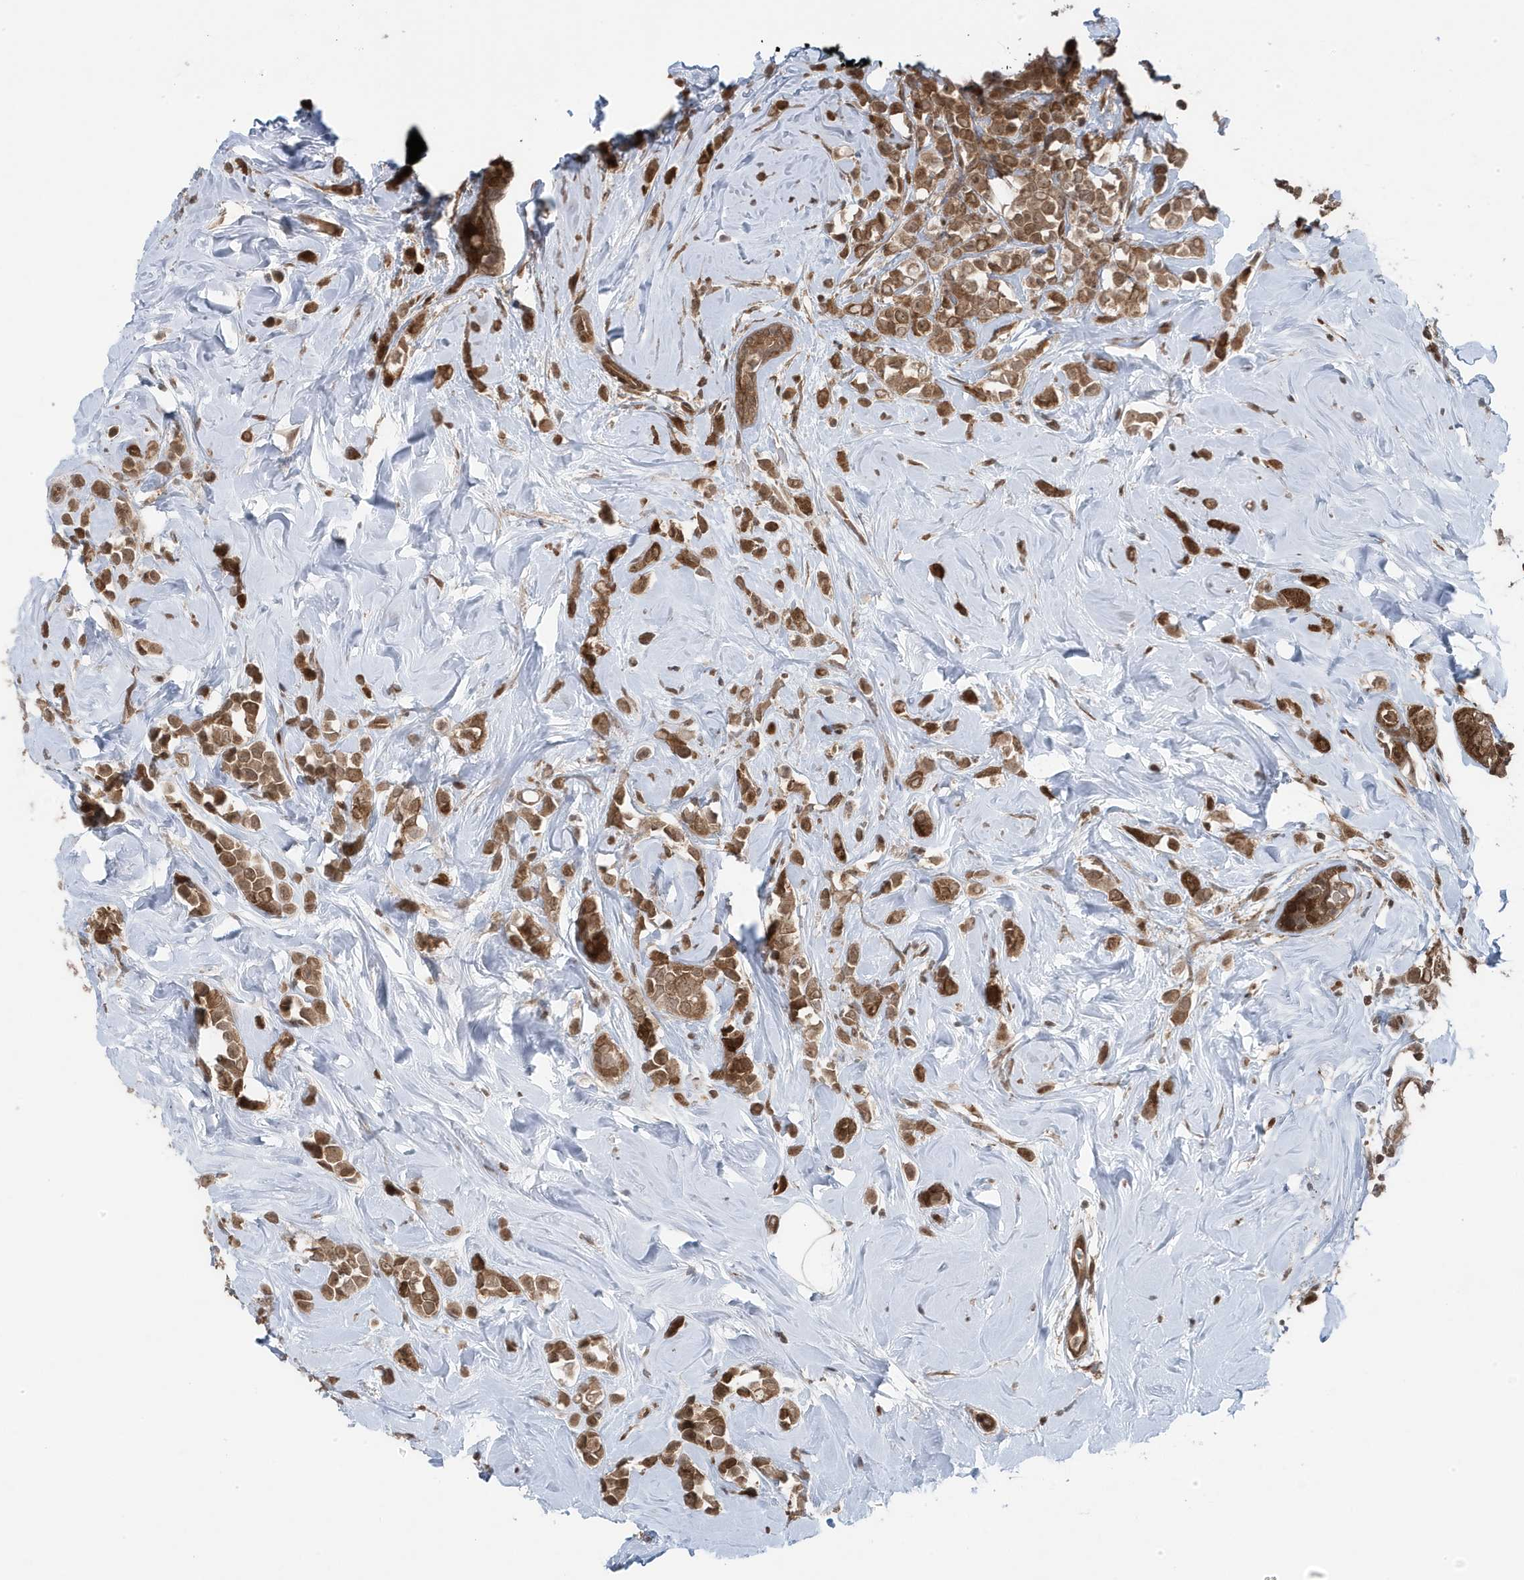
{"staining": {"intensity": "moderate", "quantity": ">75%", "location": "cytoplasmic/membranous,nuclear"}, "tissue": "breast cancer", "cell_type": "Tumor cells", "image_type": "cancer", "snomed": [{"axis": "morphology", "description": "Lobular carcinoma"}, {"axis": "topography", "description": "Breast"}], "caption": "DAB (3,3'-diaminobenzidine) immunohistochemical staining of human lobular carcinoma (breast) shows moderate cytoplasmic/membranous and nuclear protein expression in approximately >75% of tumor cells.", "gene": "MAPK1IP1L", "patient": {"sex": "female", "age": 47}}